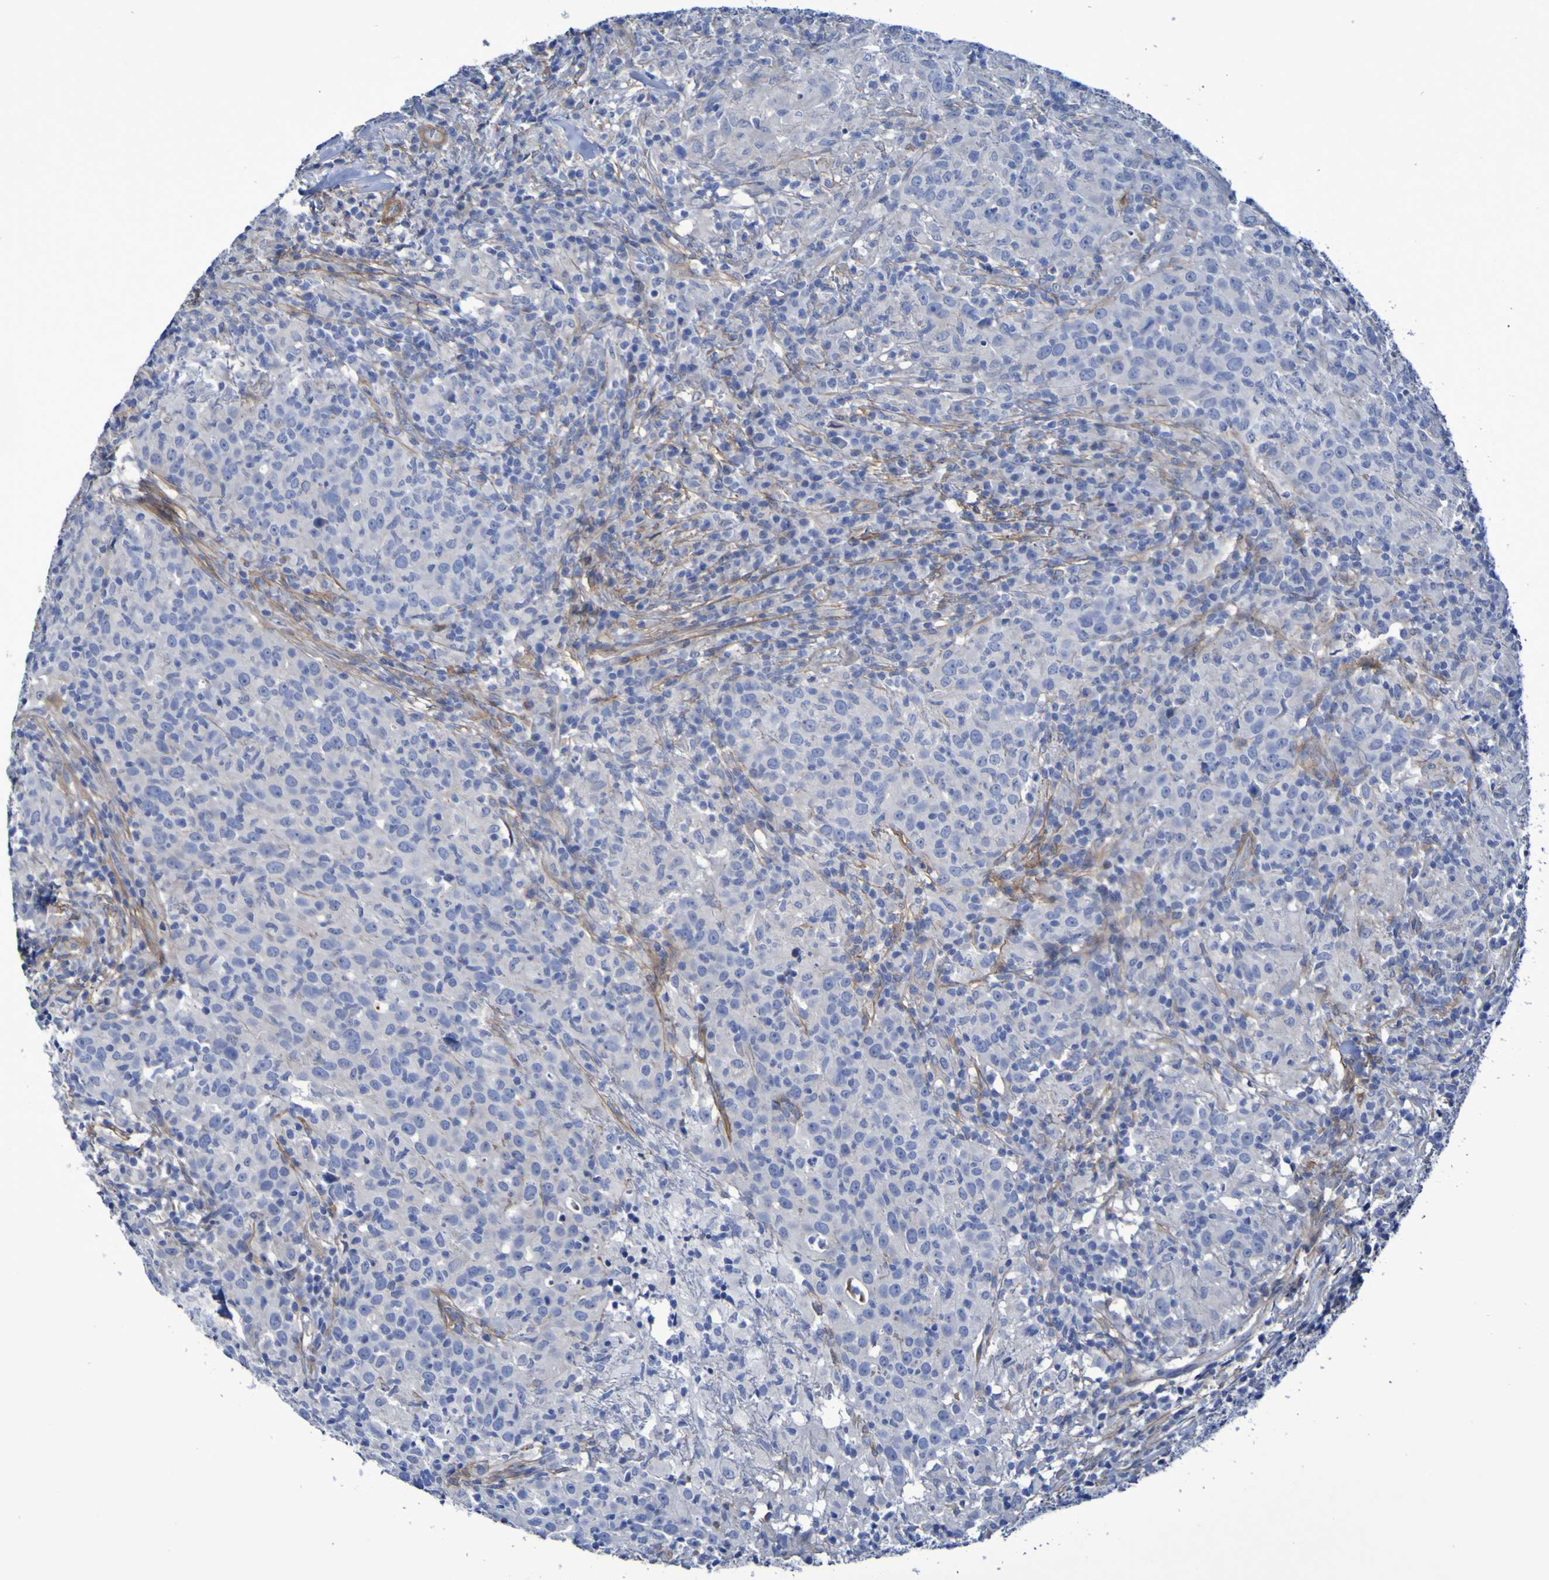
{"staining": {"intensity": "weak", "quantity": "25%-75%", "location": "cytoplasmic/membranous"}, "tissue": "head and neck cancer", "cell_type": "Tumor cells", "image_type": "cancer", "snomed": [{"axis": "morphology", "description": "Adenocarcinoma, NOS"}, {"axis": "topography", "description": "Salivary gland"}, {"axis": "topography", "description": "Head-Neck"}], "caption": "Adenocarcinoma (head and neck) stained with DAB (3,3'-diaminobenzidine) immunohistochemistry demonstrates low levels of weak cytoplasmic/membranous expression in about 25%-75% of tumor cells.", "gene": "LPP", "patient": {"sex": "female", "age": 65}}